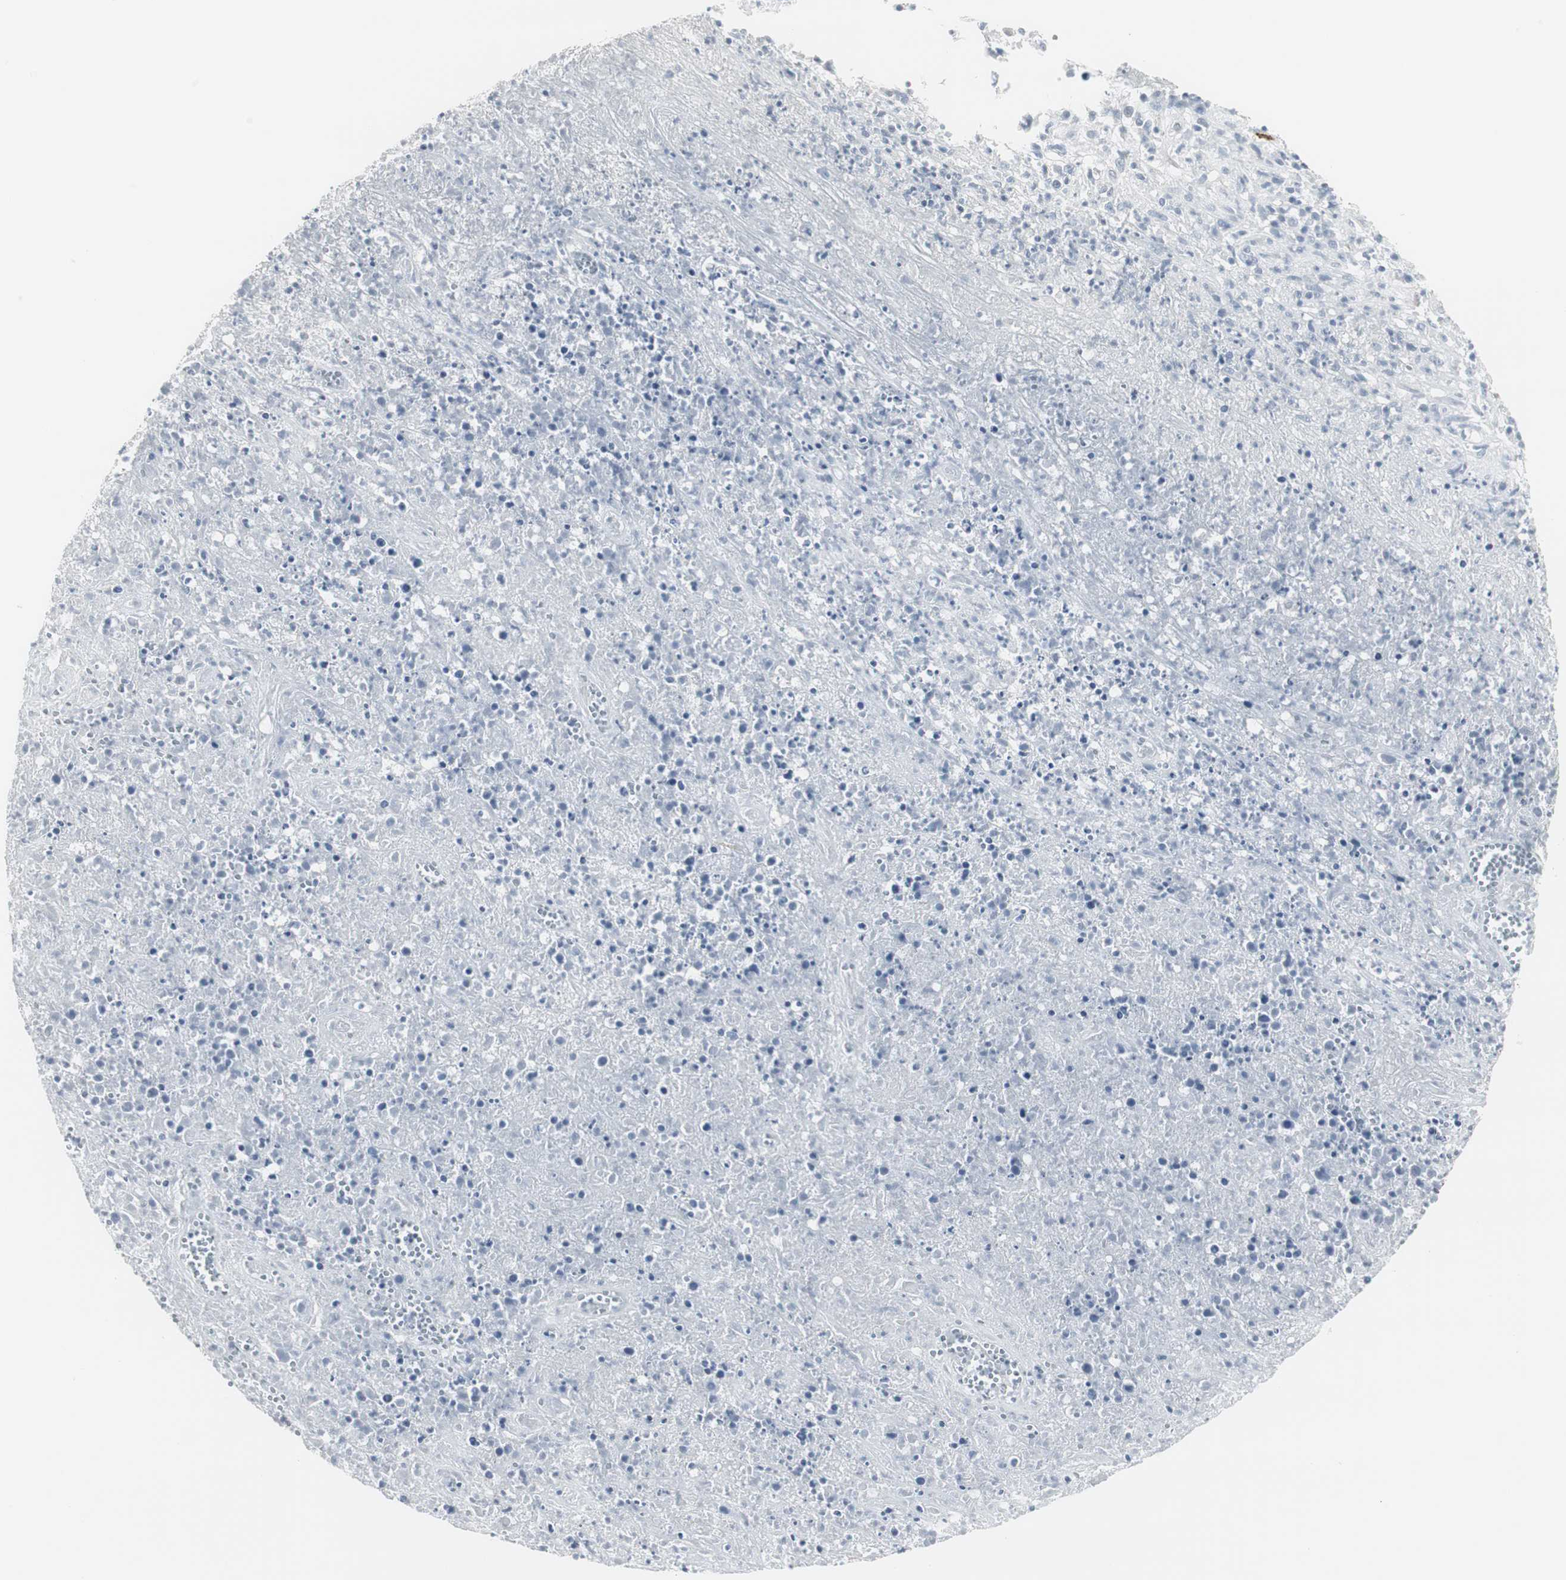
{"staining": {"intensity": "negative", "quantity": "none", "location": "none"}, "tissue": "lymphoma", "cell_type": "Tumor cells", "image_type": "cancer", "snomed": [{"axis": "morphology", "description": "Malignant lymphoma, non-Hodgkin's type, High grade"}, {"axis": "topography", "description": "Lymph node"}], "caption": "This photomicrograph is of high-grade malignant lymphoma, non-Hodgkin's type stained with immunohistochemistry to label a protein in brown with the nuclei are counter-stained blue. There is no expression in tumor cells. (Brightfield microscopy of DAB IHC at high magnification).", "gene": "PPP1R14A", "patient": {"sex": "female", "age": 84}}